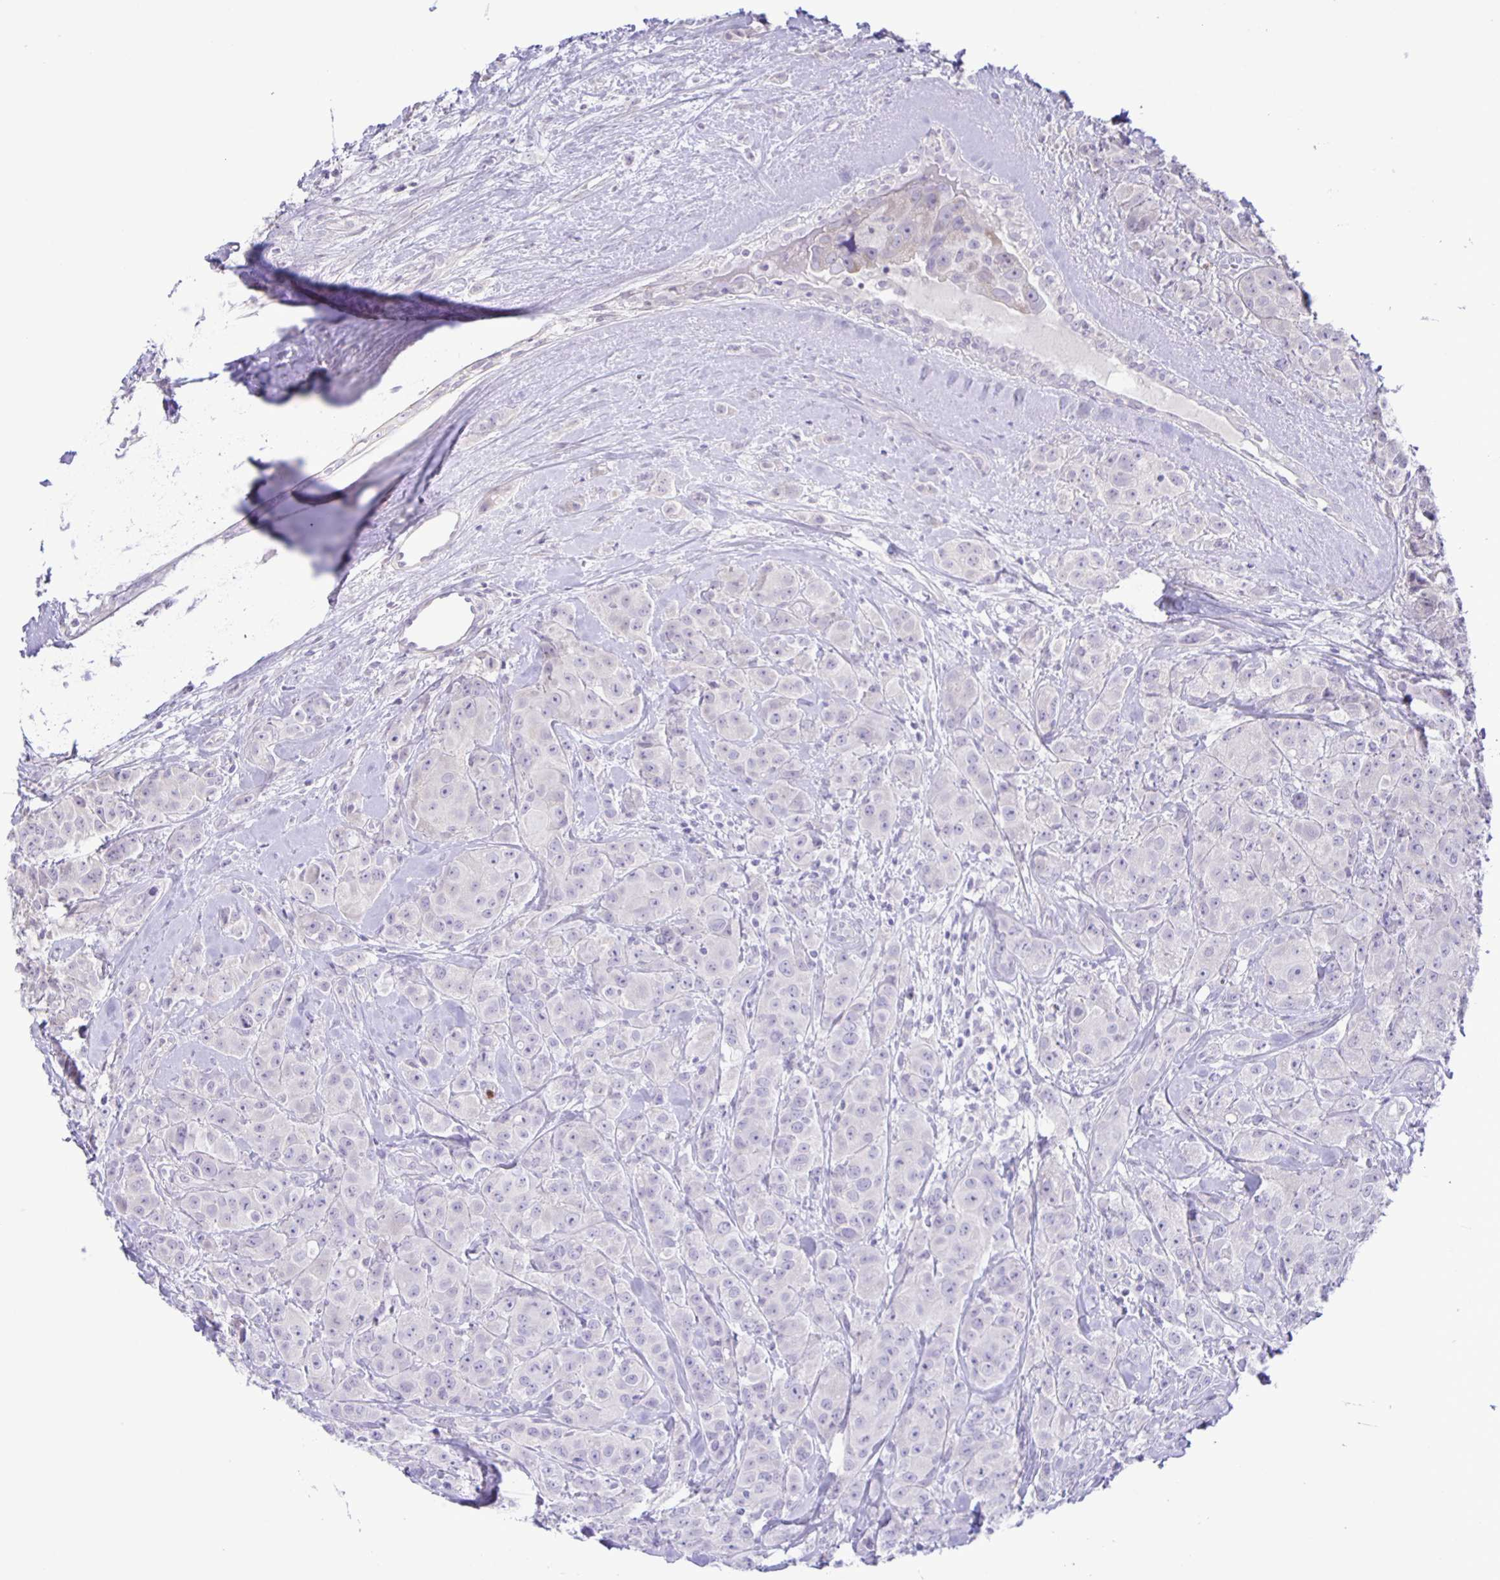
{"staining": {"intensity": "negative", "quantity": "none", "location": "none"}, "tissue": "breast cancer", "cell_type": "Tumor cells", "image_type": "cancer", "snomed": [{"axis": "morphology", "description": "Normal tissue, NOS"}, {"axis": "morphology", "description": "Duct carcinoma"}, {"axis": "topography", "description": "Breast"}], "caption": "Tumor cells show no significant expression in breast intraductal carcinoma.", "gene": "ADCK1", "patient": {"sex": "female", "age": 43}}